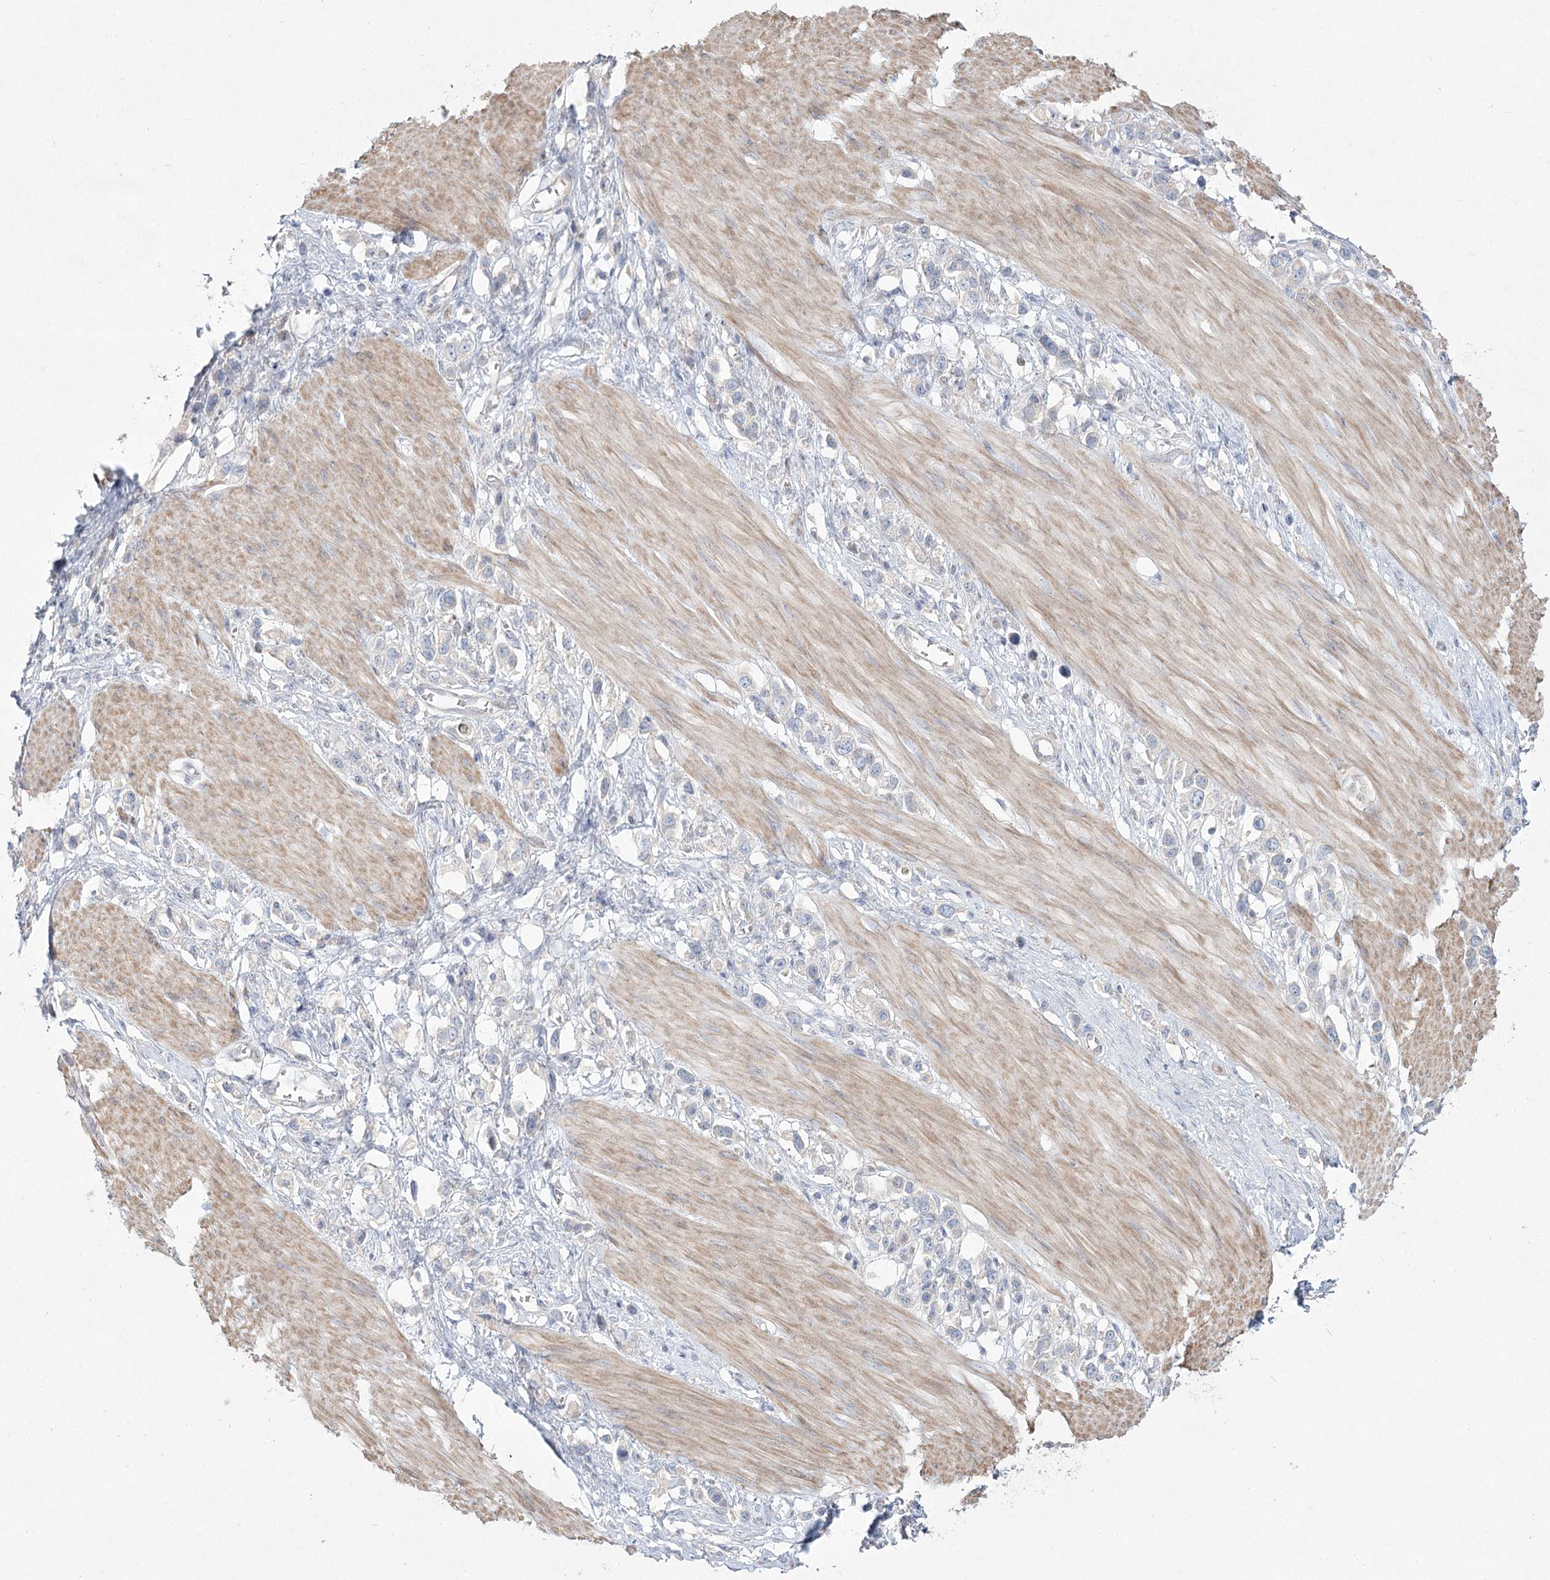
{"staining": {"intensity": "negative", "quantity": "none", "location": "none"}, "tissue": "stomach cancer", "cell_type": "Tumor cells", "image_type": "cancer", "snomed": [{"axis": "morphology", "description": "Adenocarcinoma, NOS"}, {"axis": "topography", "description": "Stomach"}], "caption": "Micrograph shows no protein positivity in tumor cells of adenocarcinoma (stomach) tissue.", "gene": "CAMTA1", "patient": {"sex": "female", "age": 65}}